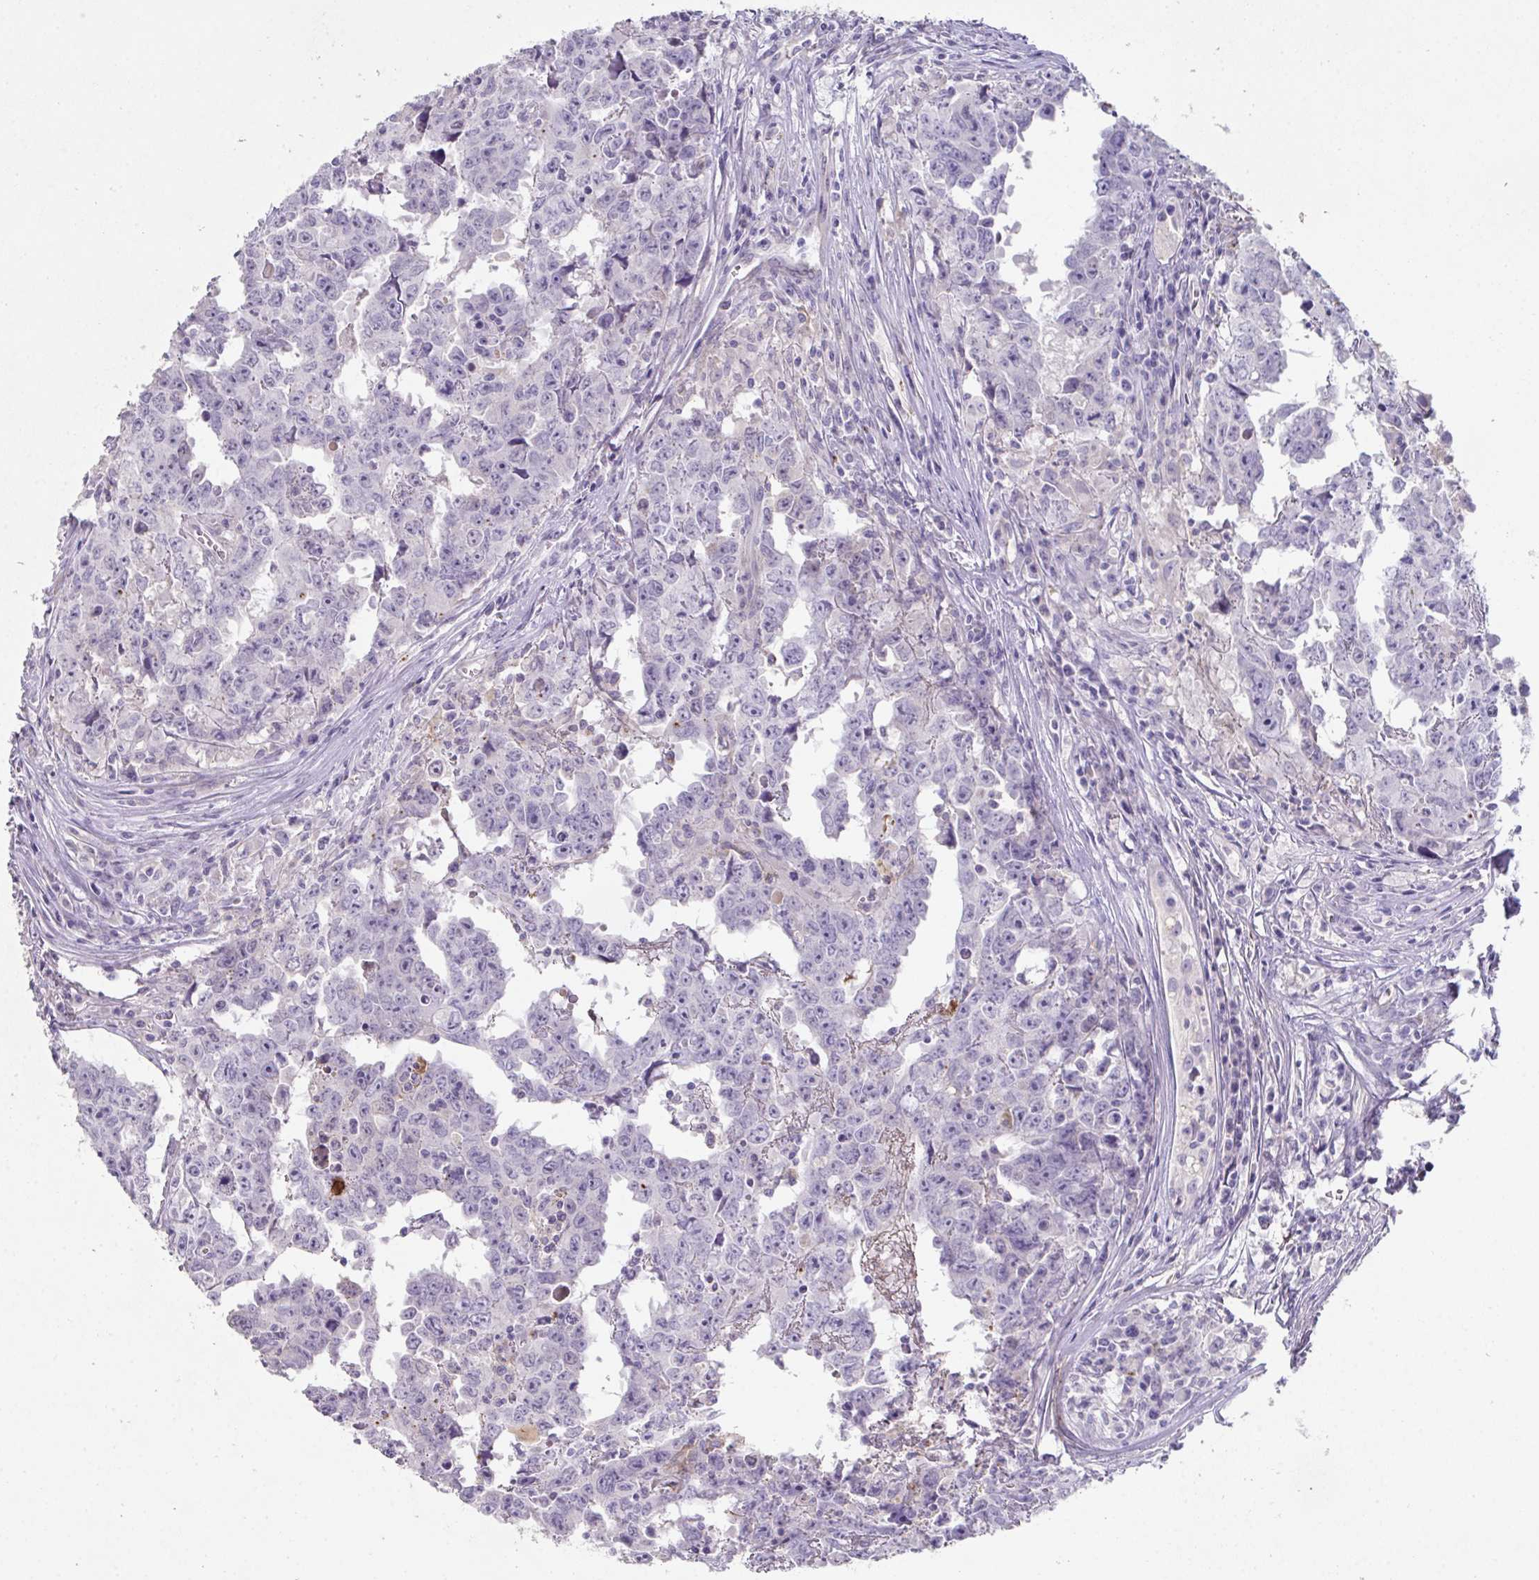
{"staining": {"intensity": "negative", "quantity": "none", "location": "none"}, "tissue": "testis cancer", "cell_type": "Tumor cells", "image_type": "cancer", "snomed": [{"axis": "morphology", "description": "Carcinoma, Embryonal, NOS"}, {"axis": "topography", "description": "Testis"}], "caption": "Immunohistochemistry photomicrograph of neoplastic tissue: human testis embryonal carcinoma stained with DAB (3,3'-diaminobenzidine) shows no significant protein staining in tumor cells.", "gene": "ADAM21", "patient": {"sex": "male", "age": 22}}